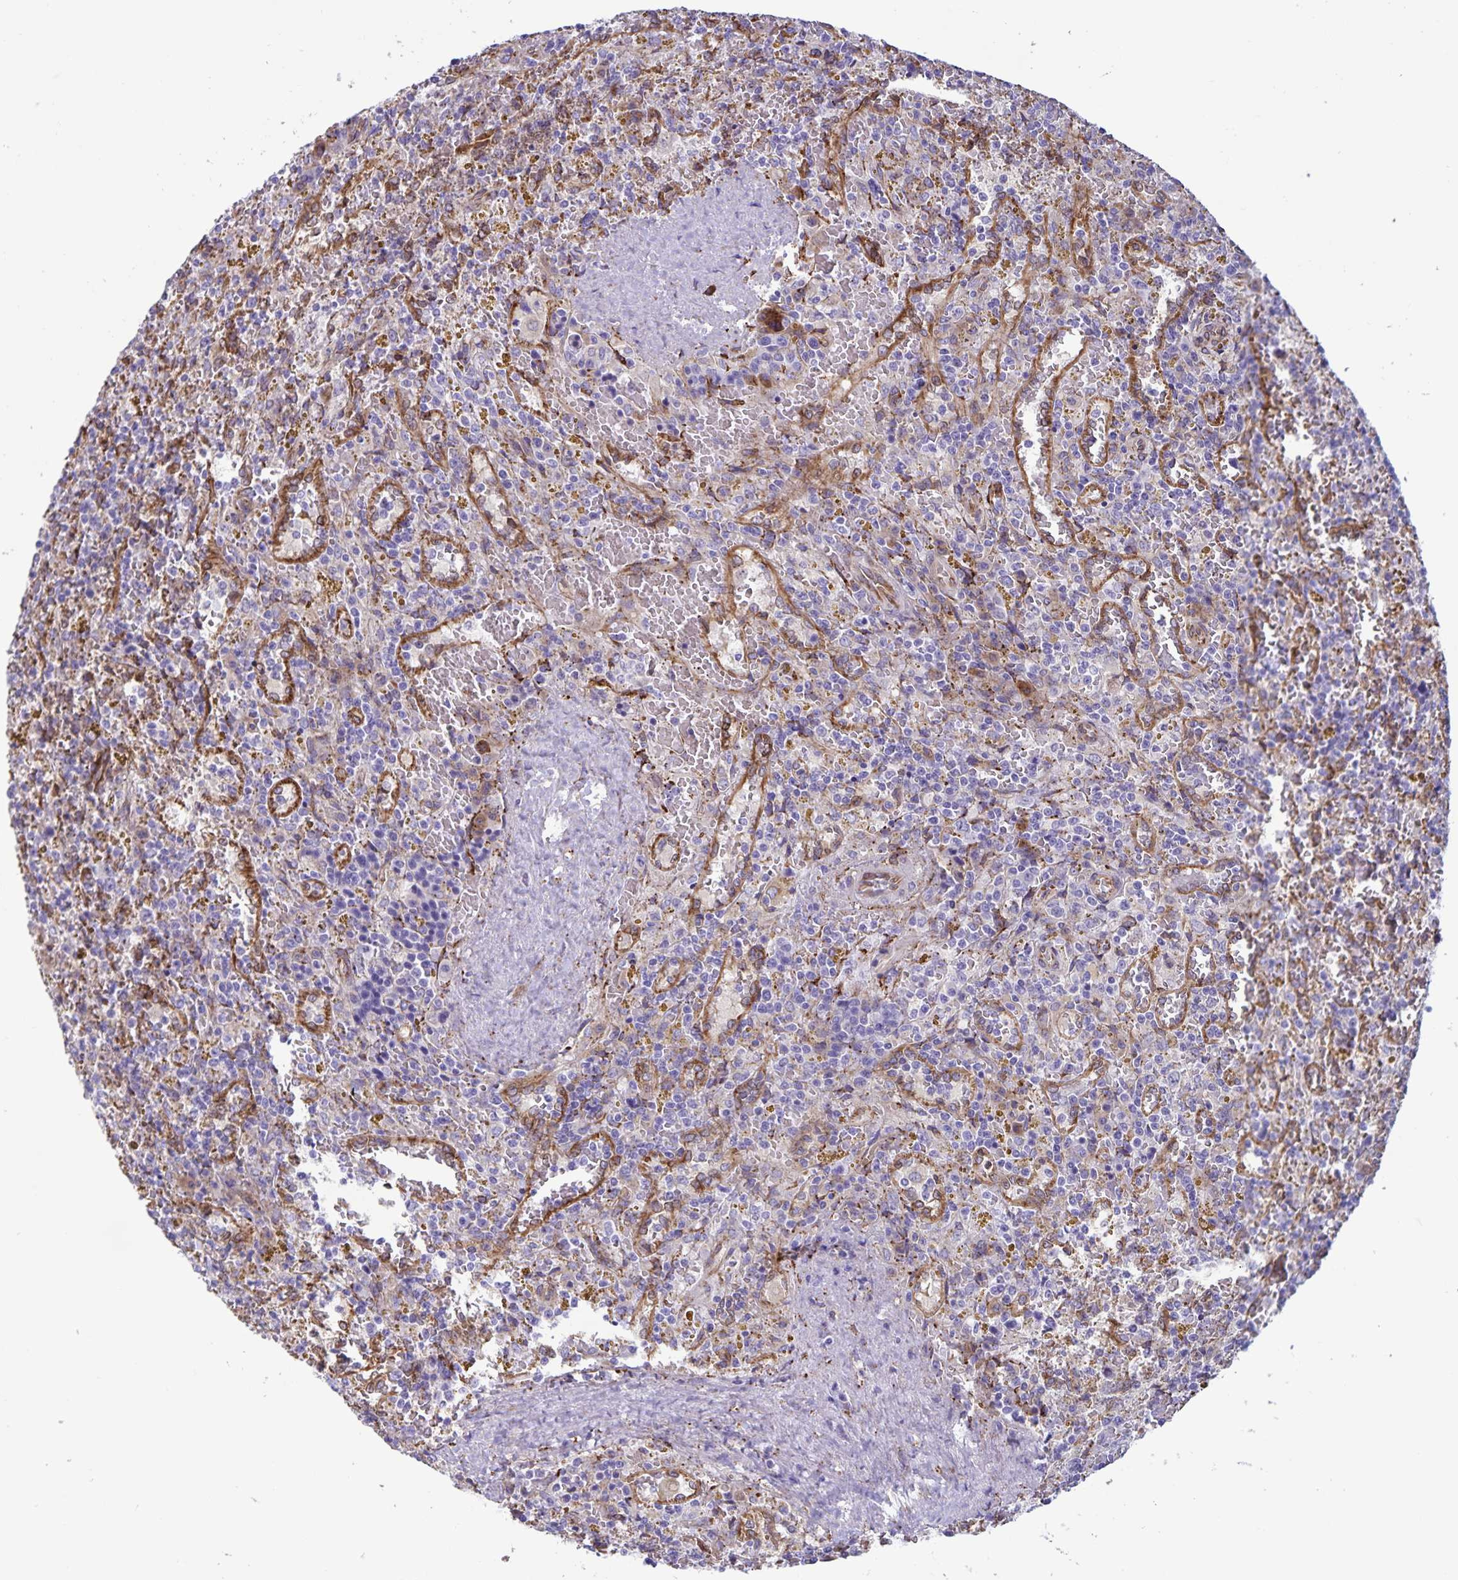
{"staining": {"intensity": "negative", "quantity": "none", "location": "none"}, "tissue": "lymphoma", "cell_type": "Tumor cells", "image_type": "cancer", "snomed": [{"axis": "morphology", "description": "Malignant lymphoma, non-Hodgkin's type, Low grade"}, {"axis": "topography", "description": "Spleen"}], "caption": "Malignant lymphoma, non-Hodgkin's type (low-grade) was stained to show a protein in brown. There is no significant positivity in tumor cells.", "gene": "RCN1", "patient": {"sex": "female", "age": 65}}